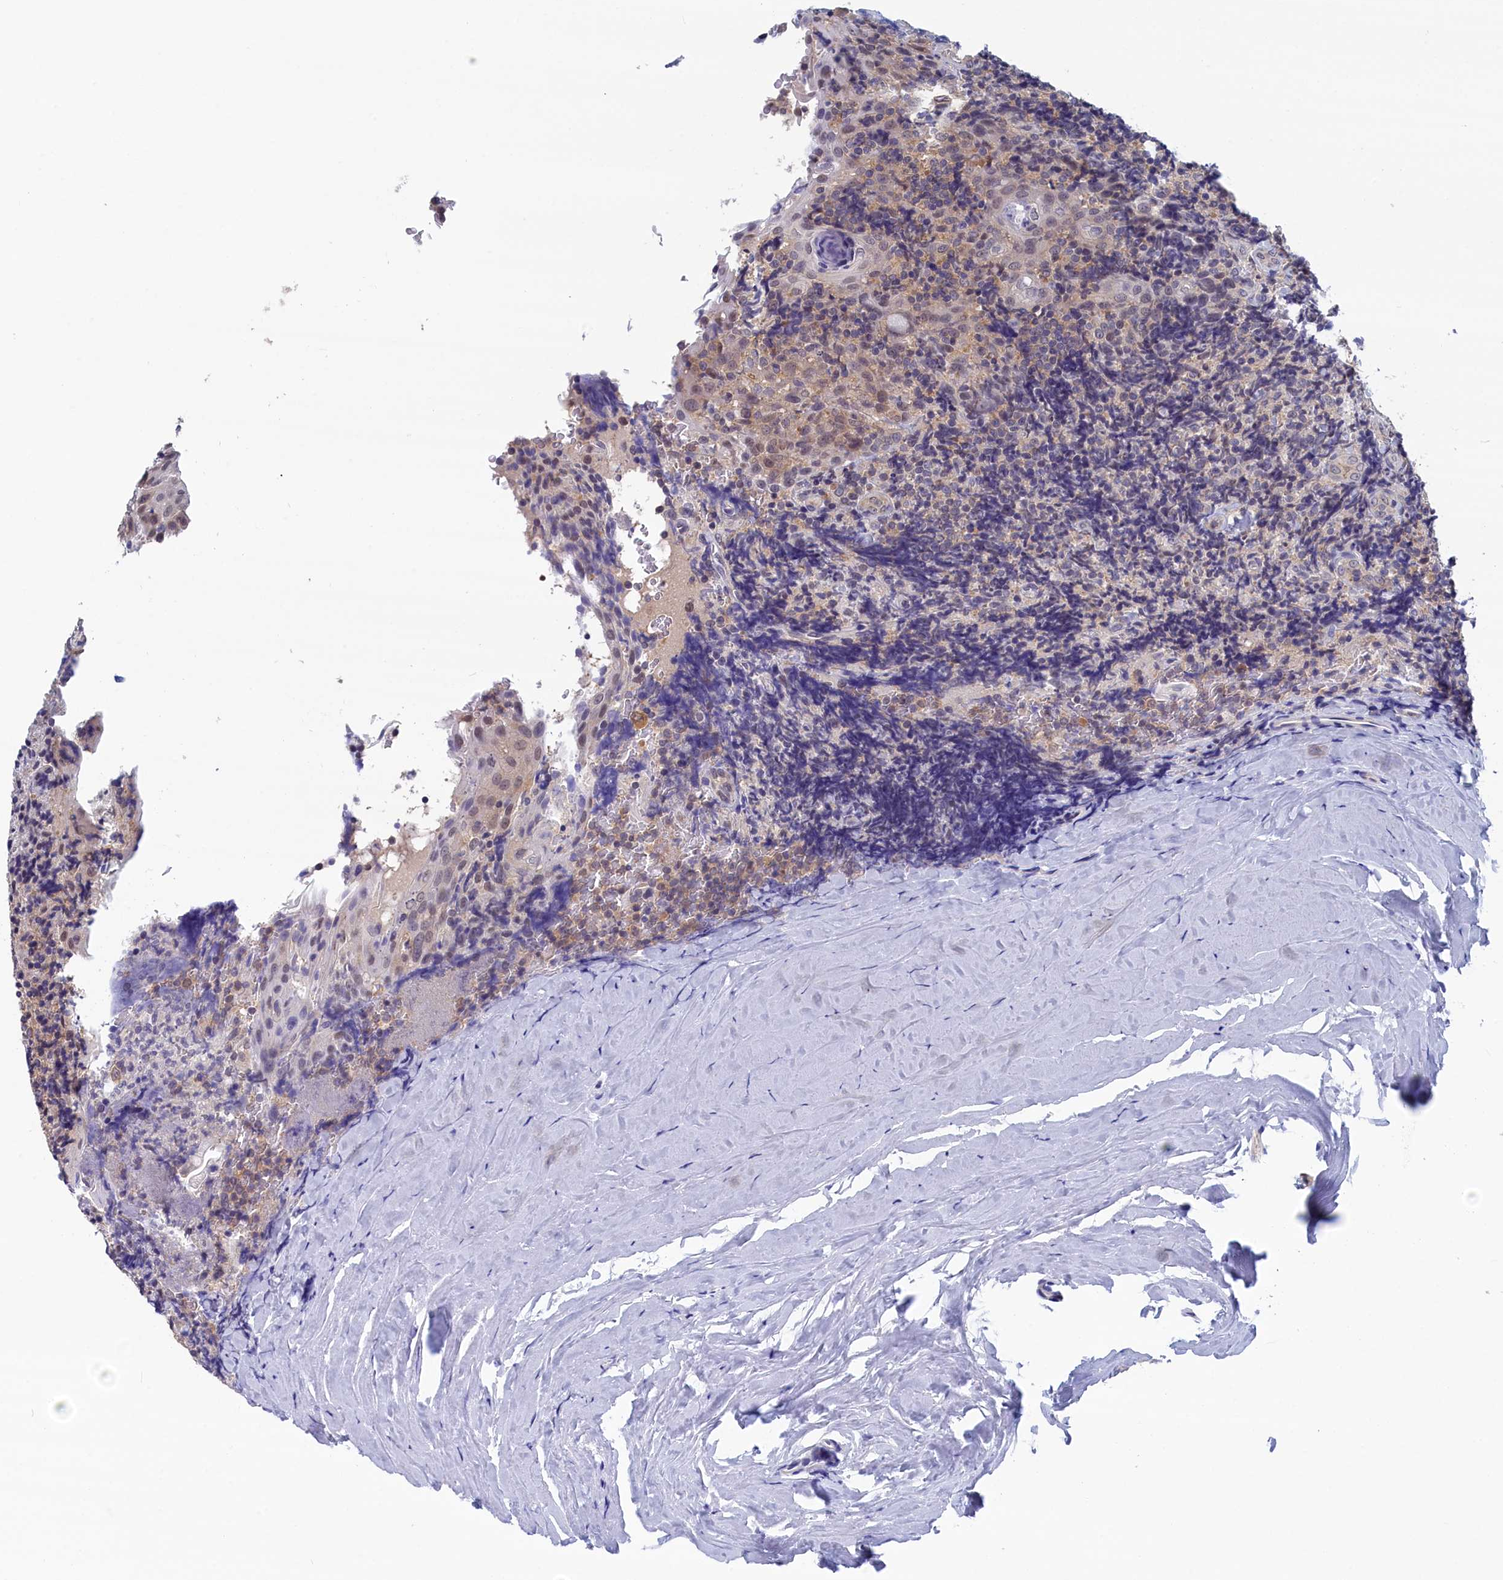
{"staining": {"intensity": "weak", "quantity": ">75%", "location": "cytoplasmic/membranous"}, "tissue": "tonsil", "cell_type": "Germinal center cells", "image_type": "normal", "snomed": [{"axis": "morphology", "description": "Normal tissue, NOS"}, {"axis": "topography", "description": "Tonsil"}], "caption": "The immunohistochemical stain labels weak cytoplasmic/membranous expression in germinal center cells of benign tonsil. (brown staining indicates protein expression, while blue staining denotes nuclei).", "gene": "PGP", "patient": {"sex": "male", "age": 37}}